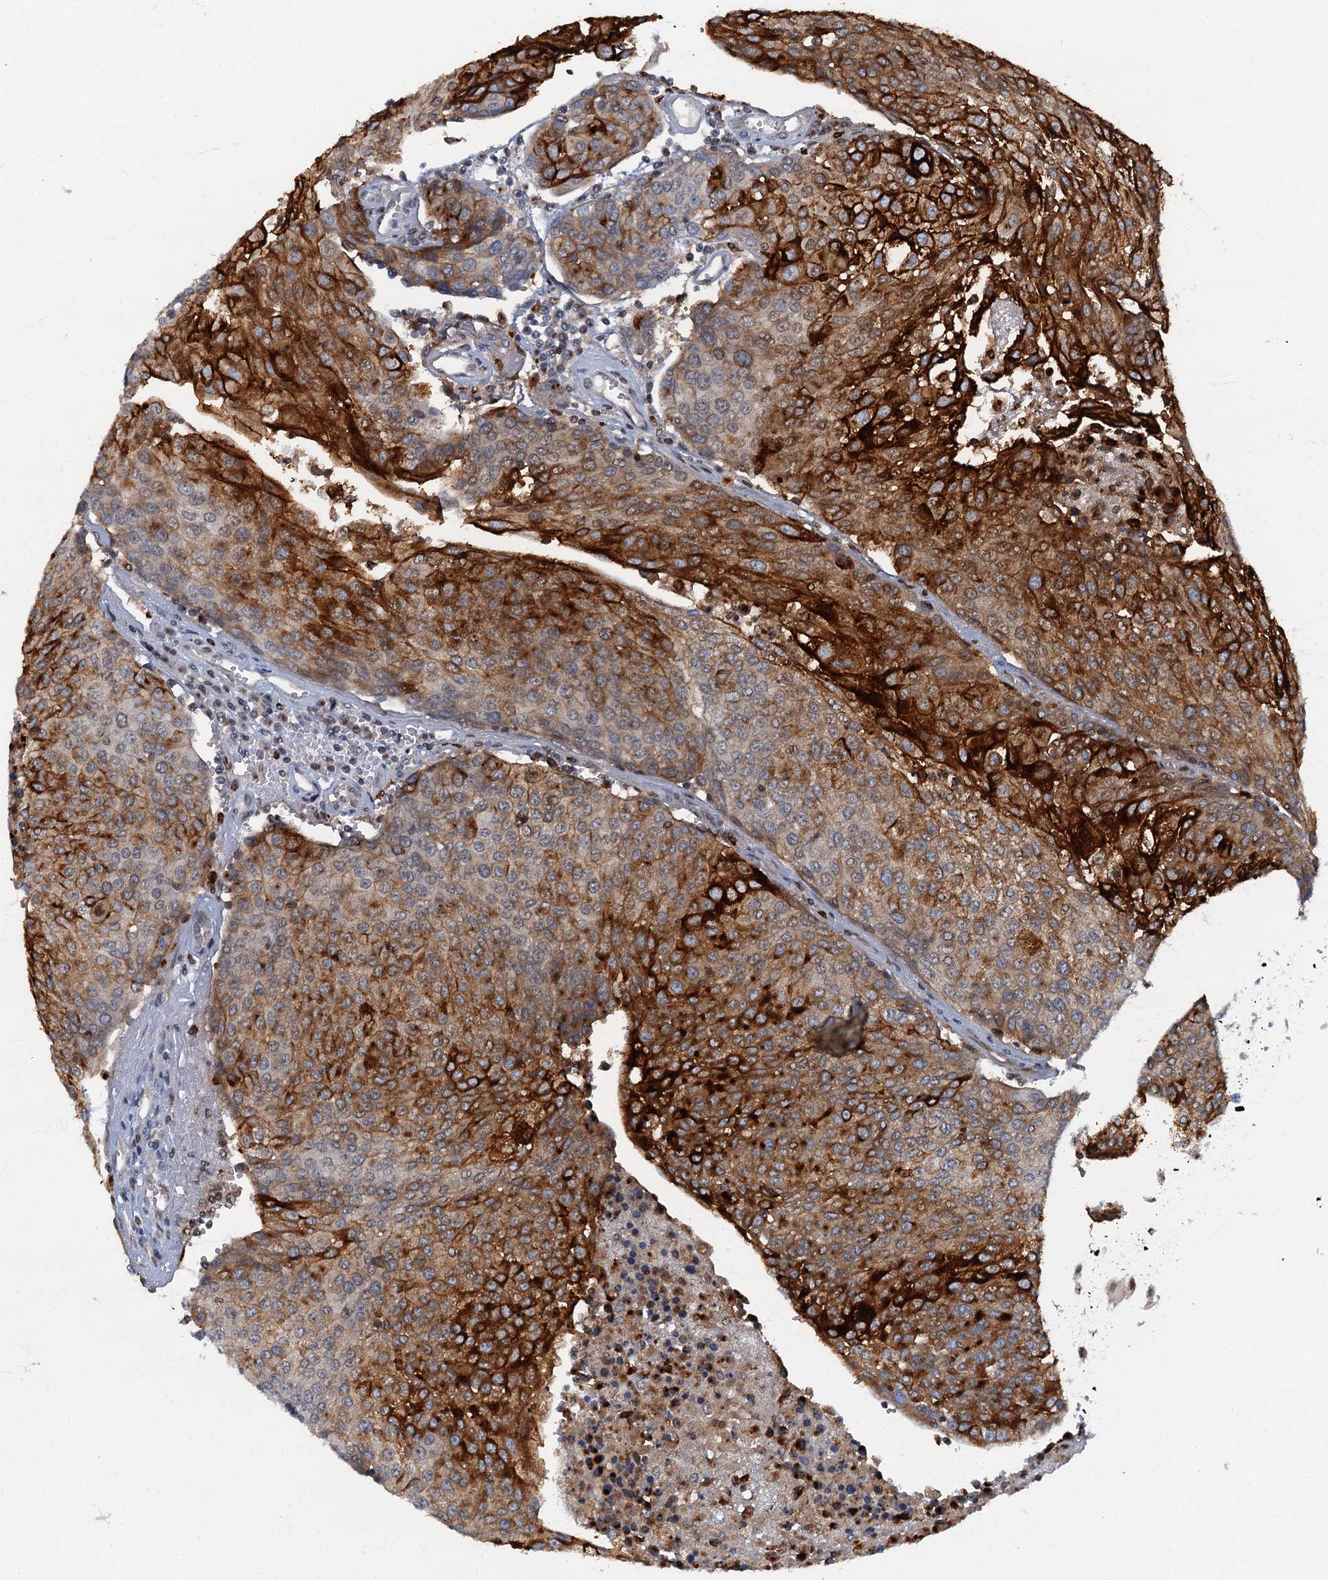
{"staining": {"intensity": "strong", "quantity": "25%-75%", "location": "cytoplasmic/membranous"}, "tissue": "urothelial cancer", "cell_type": "Tumor cells", "image_type": "cancer", "snomed": [{"axis": "morphology", "description": "Urothelial carcinoma, High grade"}, {"axis": "topography", "description": "Urinary bladder"}], "caption": "Protein staining of high-grade urothelial carcinoma tissue demonstrates strong cytoplasmic/membranous expression in about 25%-75% of tumor cells.", "gene": "LYPD3", "patient": {"sex": "female", "age": 85}}